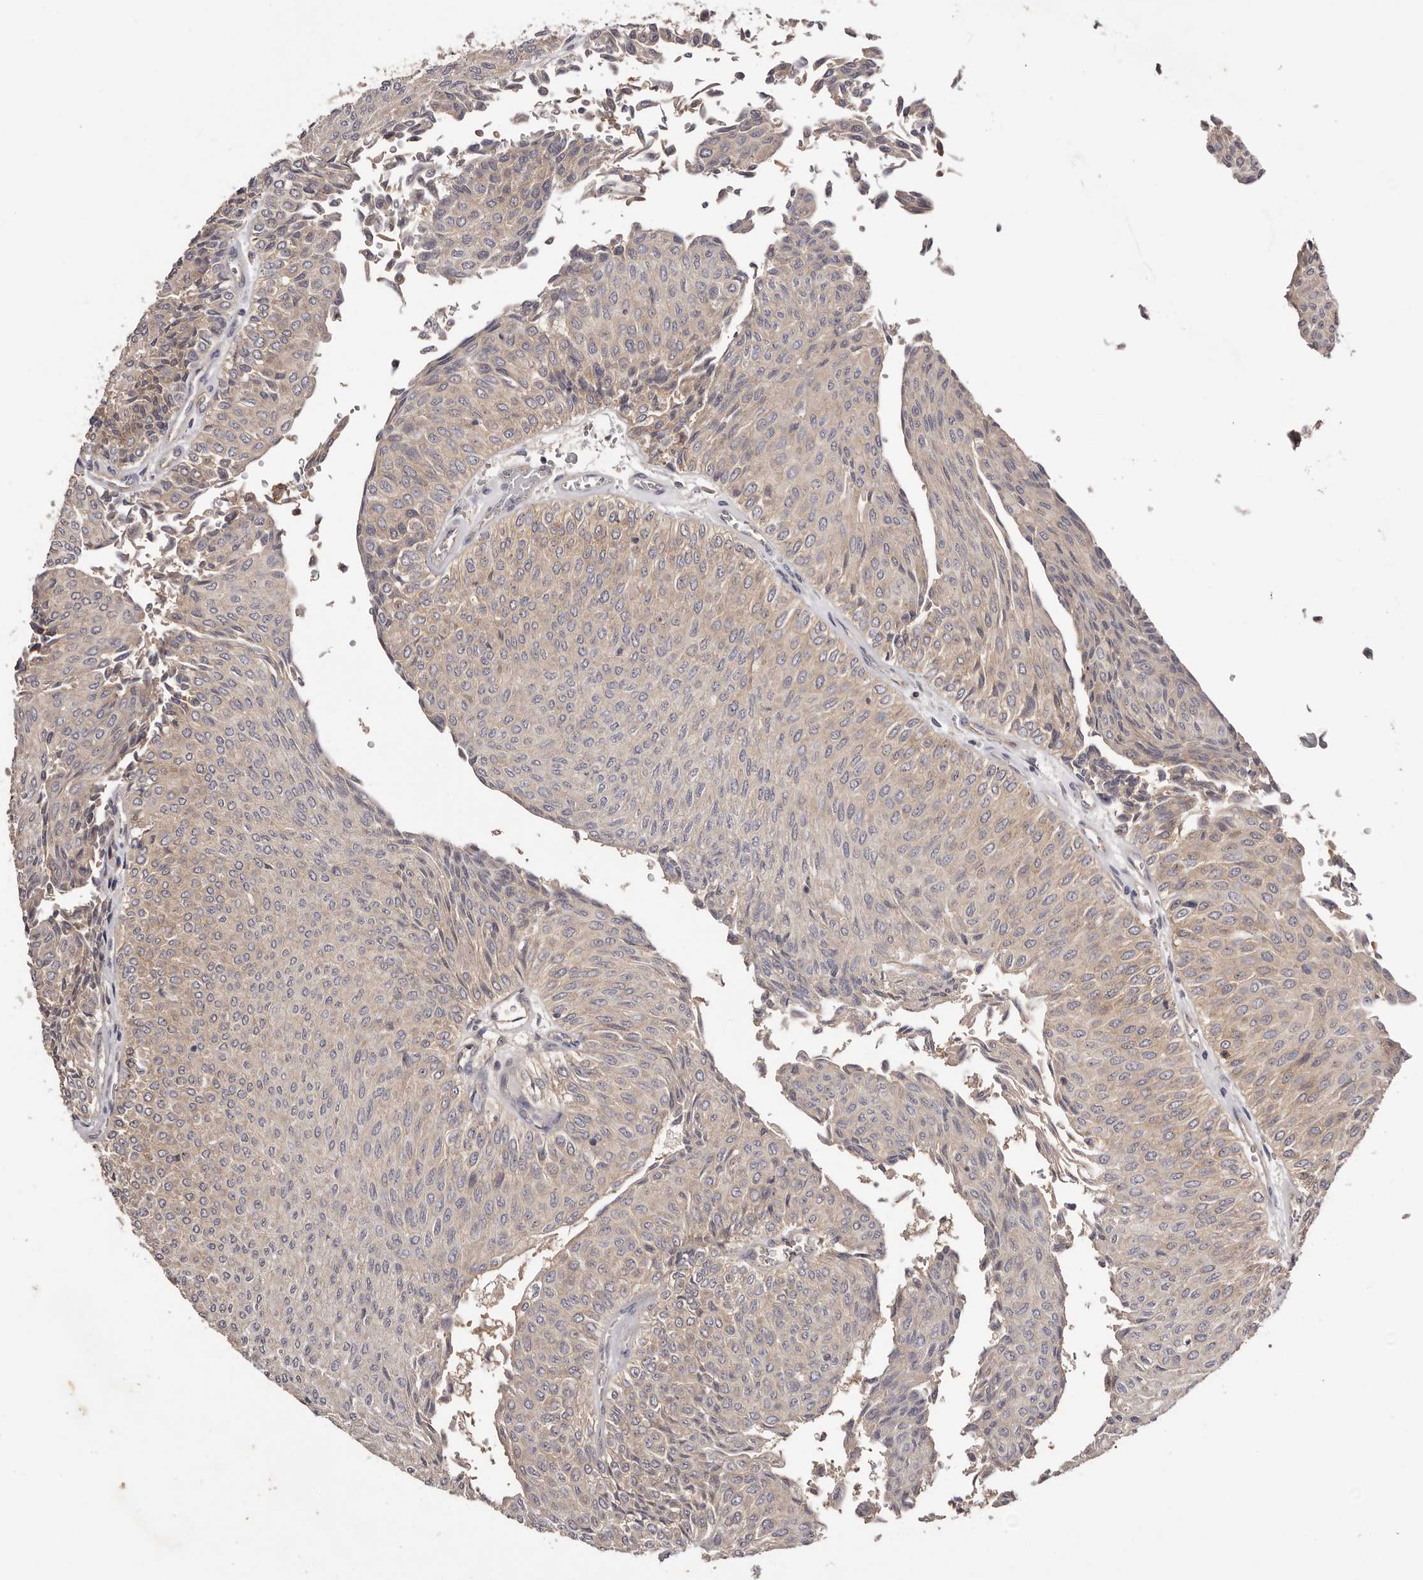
{"staining": {"intensity": "weak", "quantity": "25%-75%", "location": "cytoplasmic/membranous"}, "tissue": "urothelial cancer", "cell_type": "Tumor cells", "image_type": "cancer", "snomed": [{"axis": "morphology", "description": "Urothelial carcinoma, Low grade"}, {"axis": "topography", "description": "Urinary bladder"}], "caption": "Immunohistochemistry (IHC) micrograph of human urothelial cancer stained for a protein (brown), which reveals low levels of weak cytoplasmic/membranous positivity in about 25%-75% of tumor cells.", "gene": "LTV1", "patient": {"sex": "male", "age": 78}}